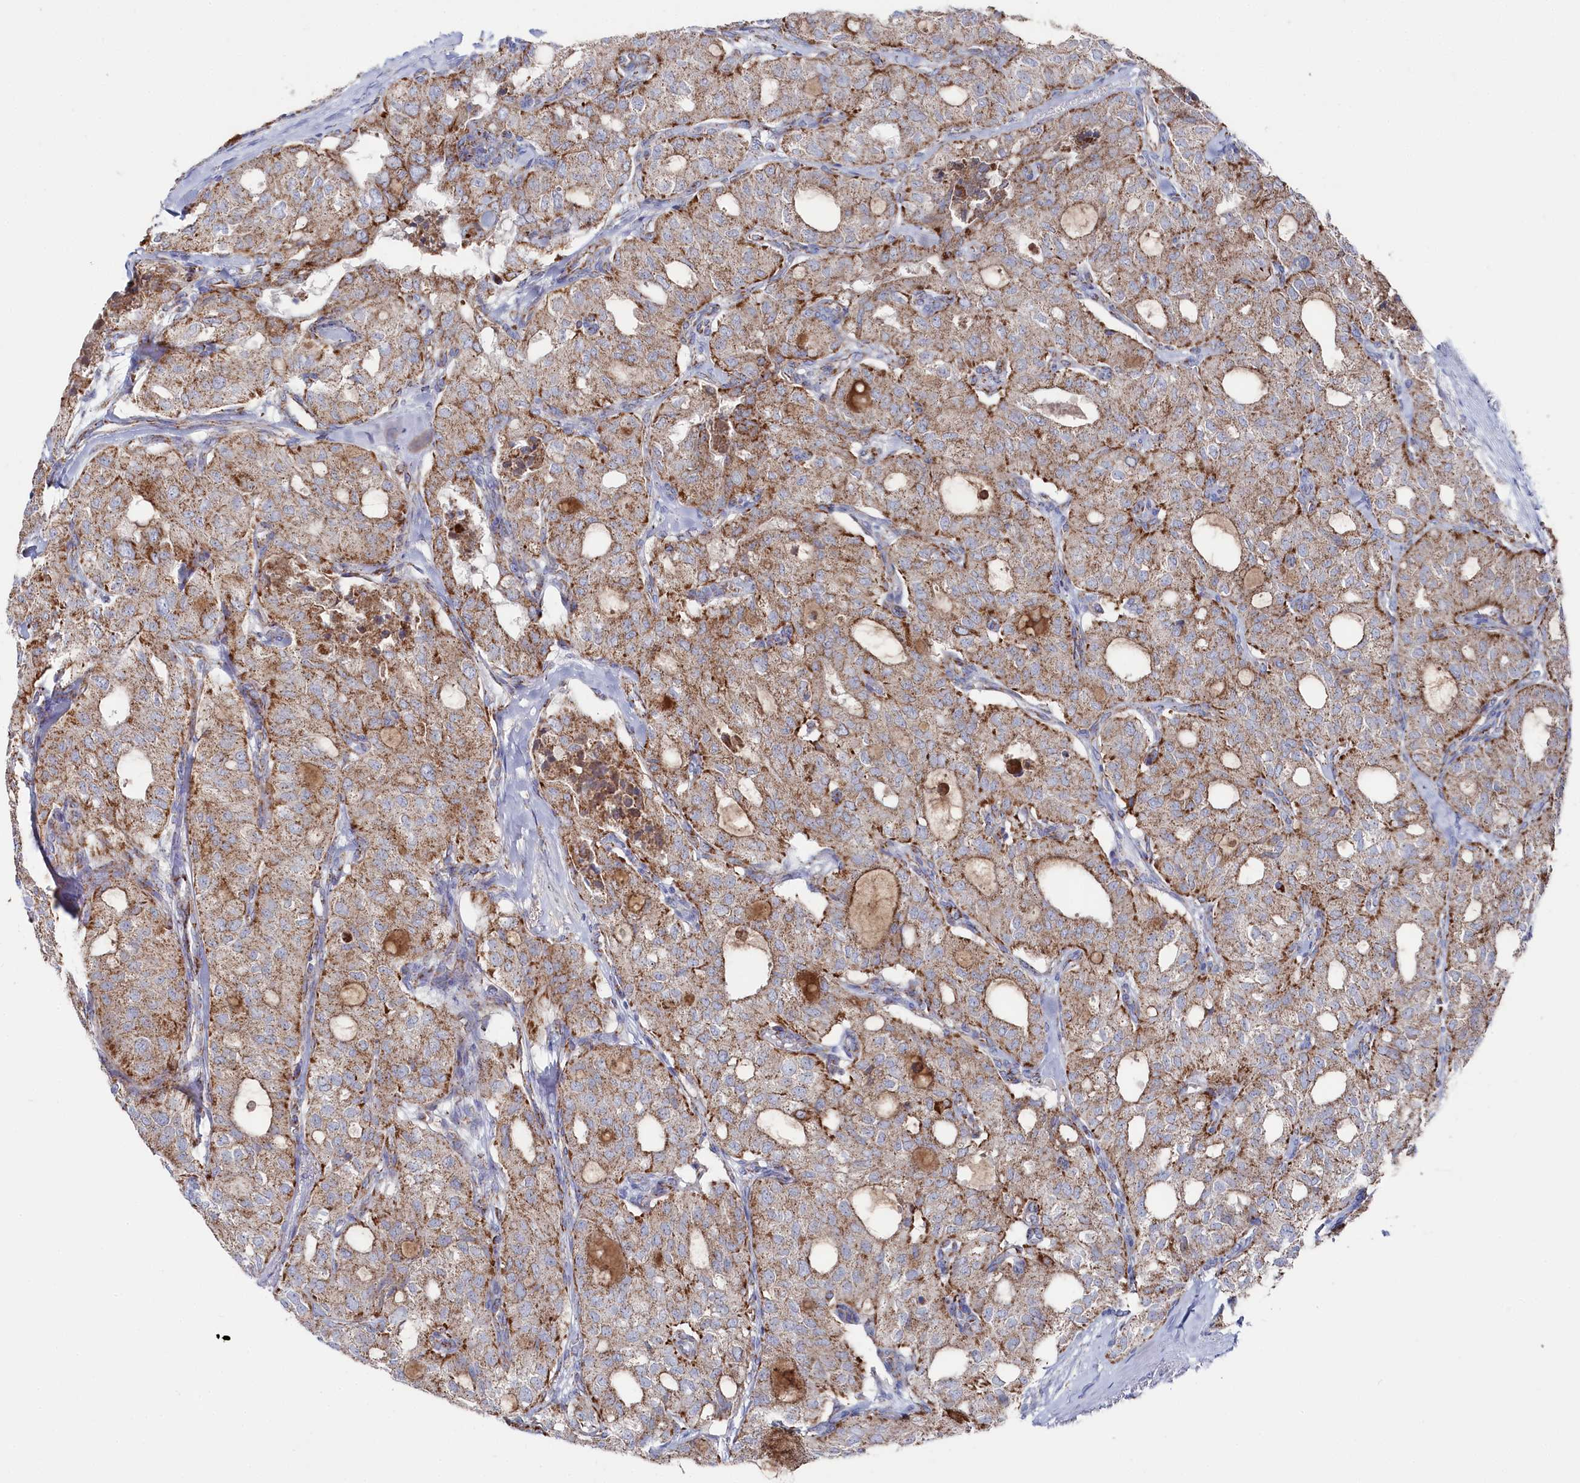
{"staining": {"intensity": "moderate", "quantity": ">75%", "location": "cytoplasmic/membranous"}, "tissue": "thyroid cancer", "cell_type": "Tumor cells", "image_type": "cancer", "snomed": [{"axis": "morphology", "description": "Follicular adenoma carcinoma, NOS"}, {"axis": "topography", "description": "Thyroid gland"}], "caption": "Protein positivity by IHC shows moderate cytoplasmic/membranous staining in about >75% of tumor cells in follicular adenoma carcinoma (thyroid).", "gene": "GLS2", "patient": {"sex": "male", "age": 75}}